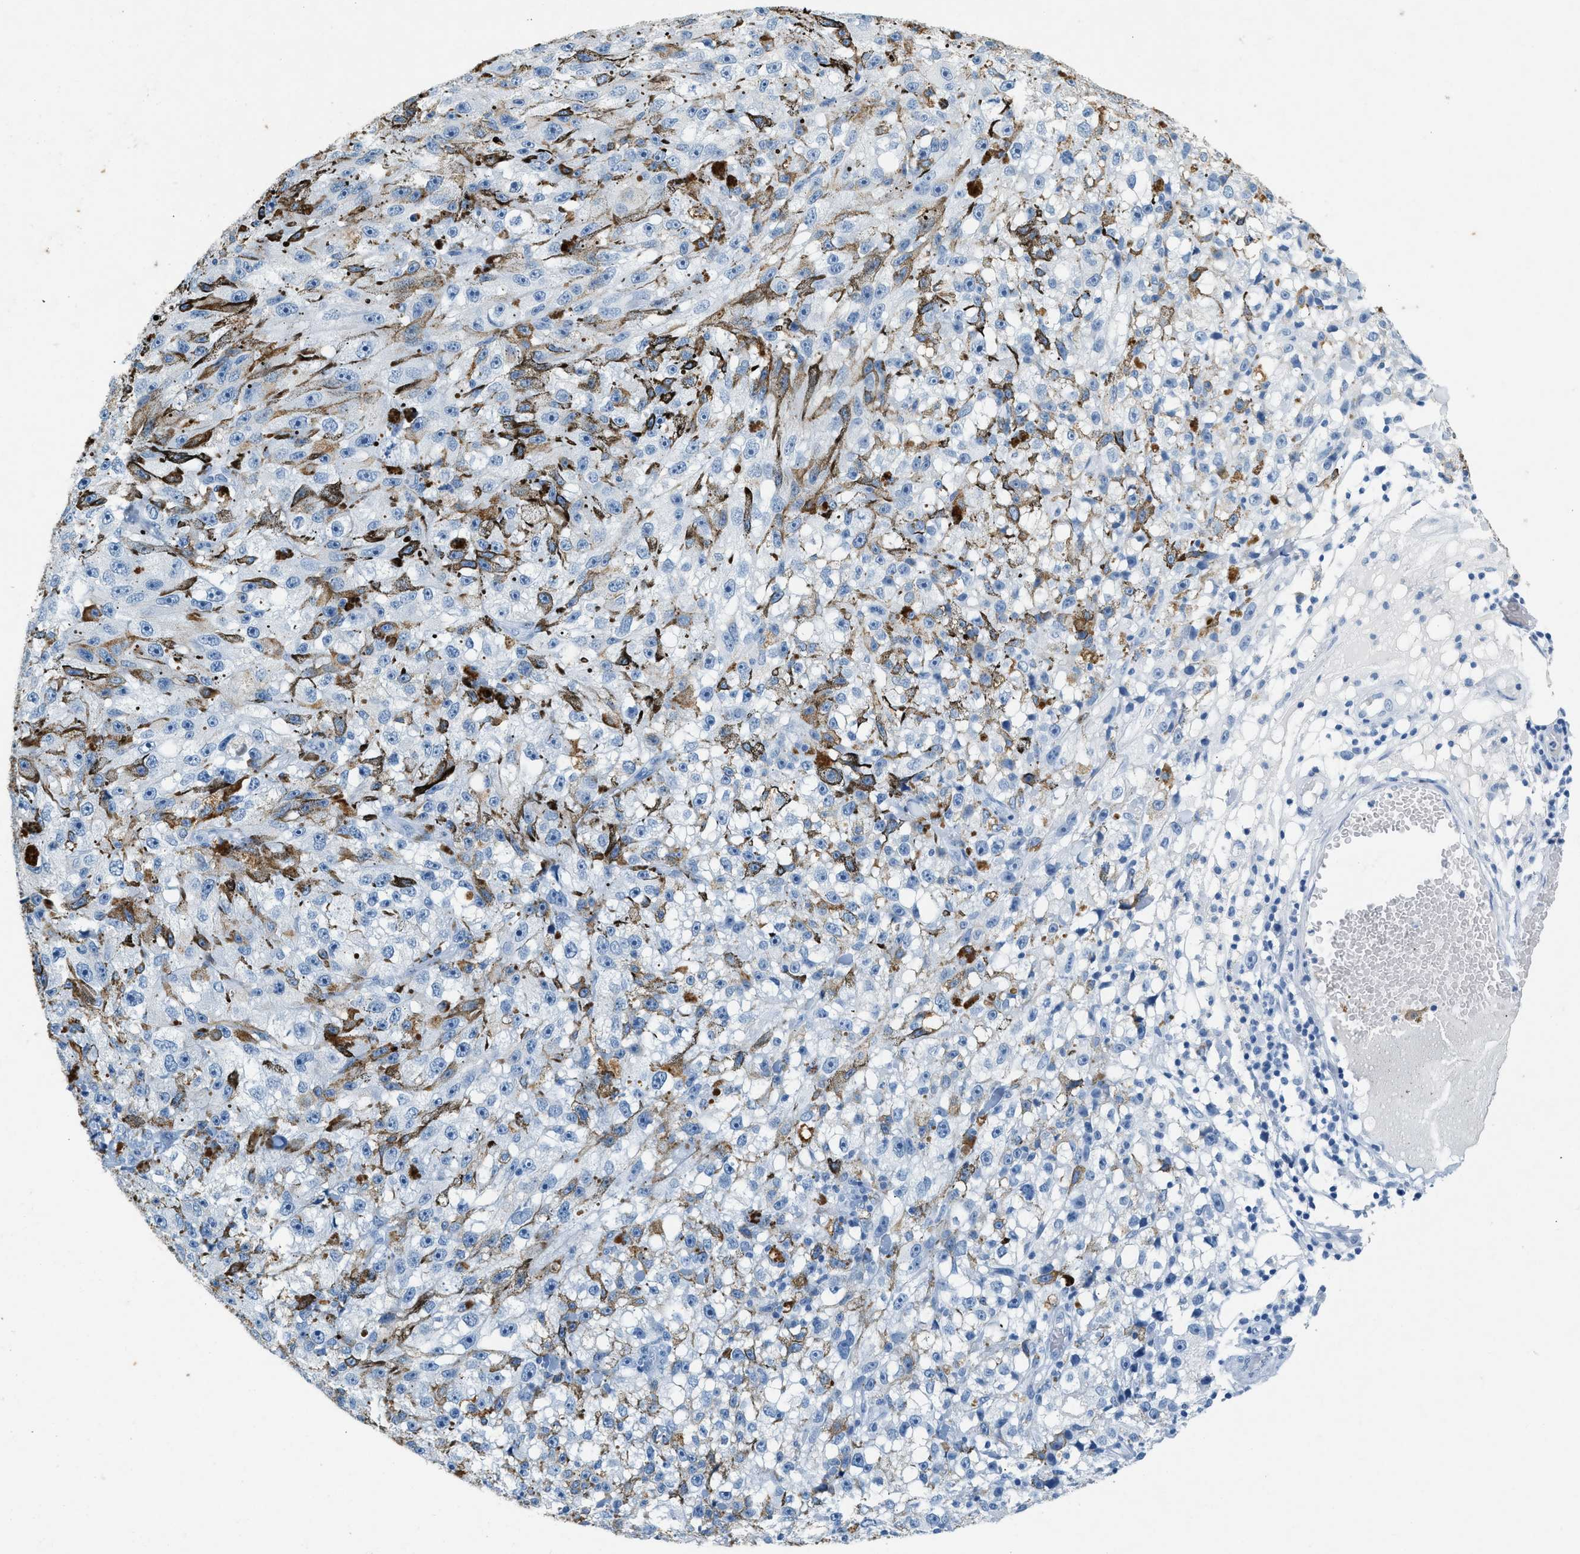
{"staining": {"intensity": "weak", "quantity": "<25%", "location": "cytoplasmic/membranous"}, "tissue": "melanoma", "cell_type": "Tumor cells", "image_type": "cancer", "snomed": [{"axis": "morphology", "description": "Malignant melanoma, NOS"}, {"axis": "topography", "description": "Skin"}], "caption": "Tumor cells show no significant protein expression in melanoma.", "gene": "HHATL", "patient": {"sex": "female", "age": 104}}